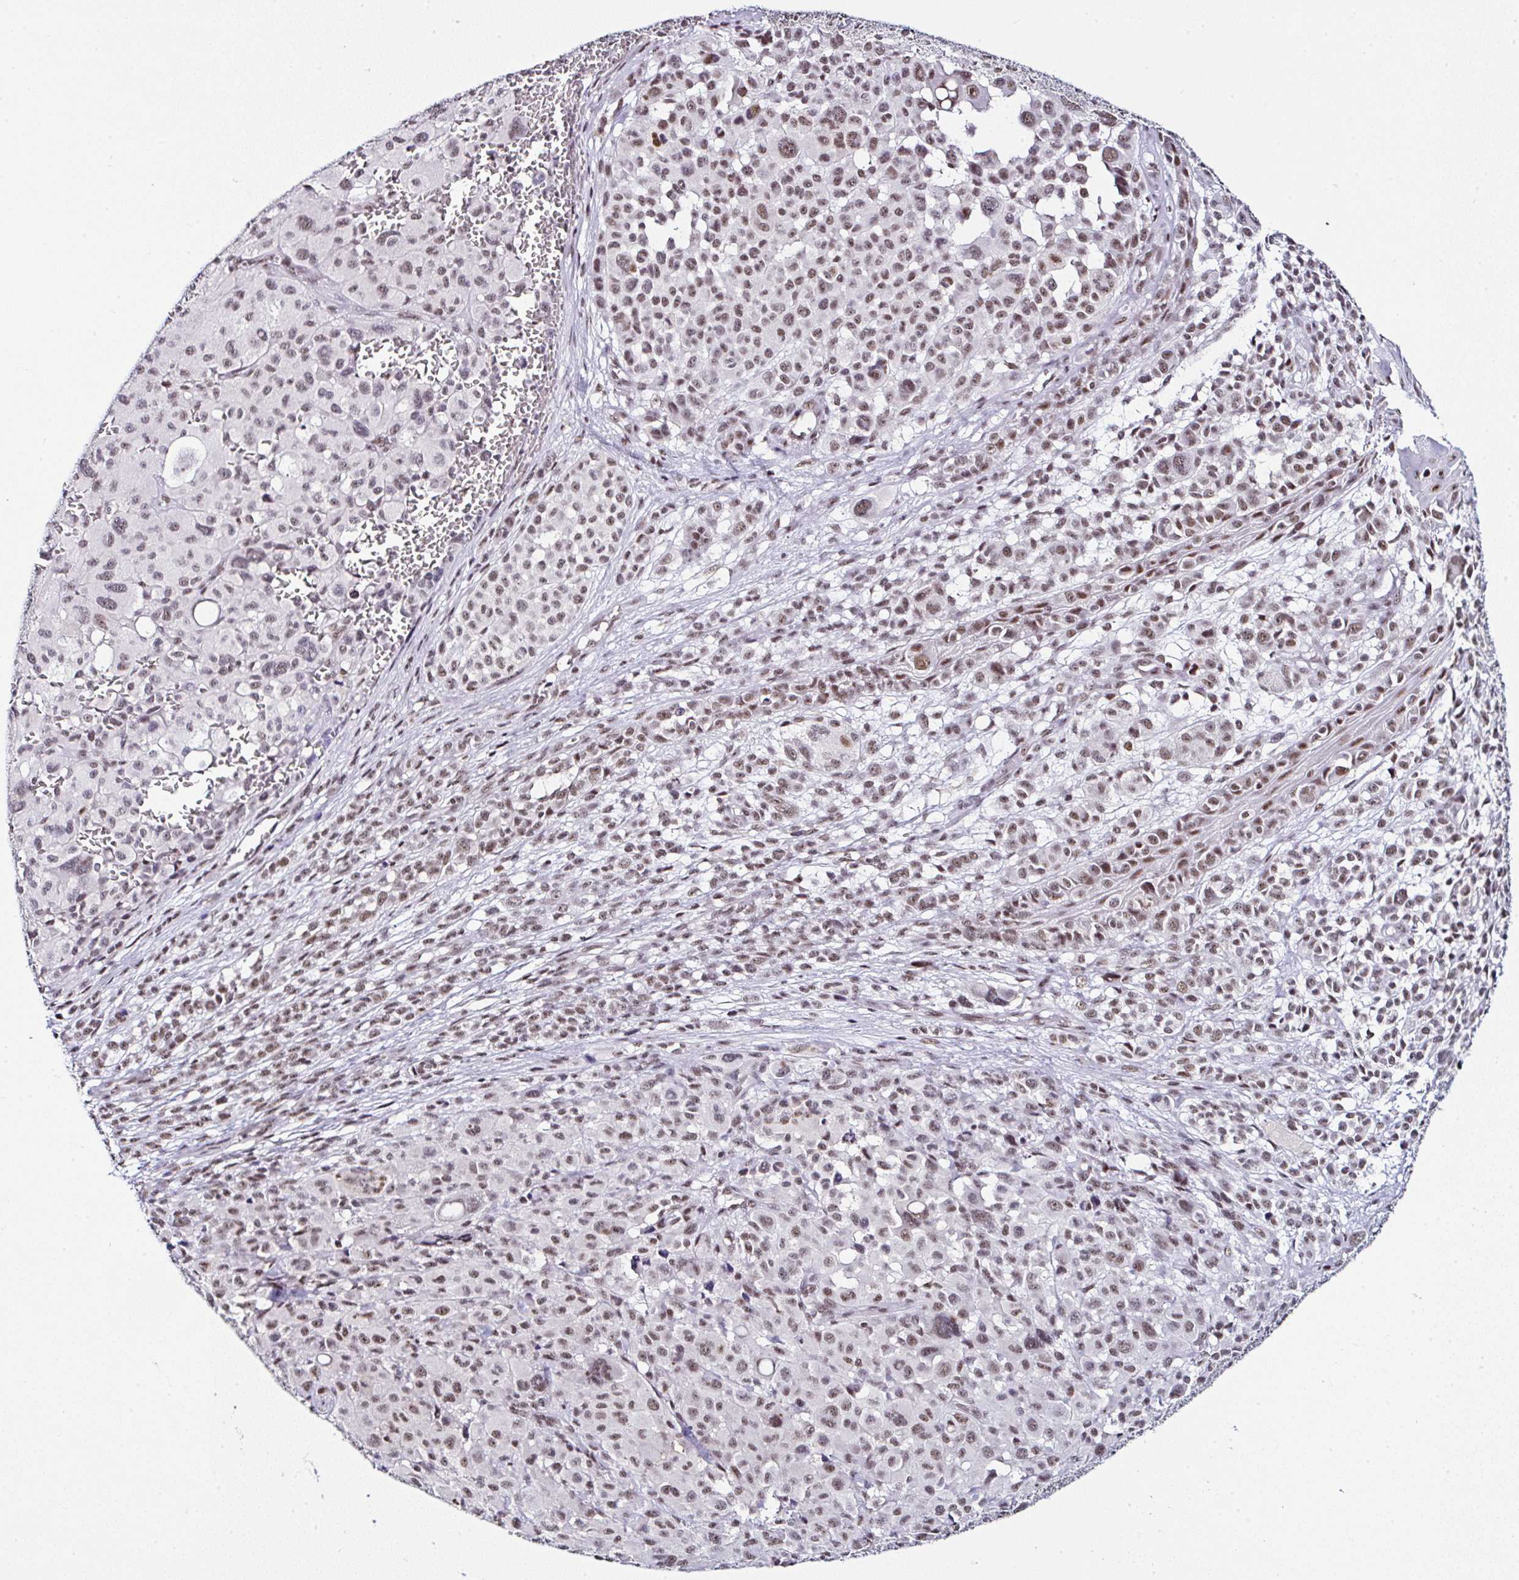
{"staining": {"intensity": "moderate", "quantity": "25%-75%", "location": "nuclear"}, "tissue": "melanoma", "cell_type": "Tumor cells", "image_type": "cancer", "snomed": [{"axis": "morphology", "description": "Malignant melanoma, NOS"}, {"axis": "topography", "description": "Skin"}], "caption": "Melanoma tissue exhibits moderate nuclear expression in about 25%-75% of tumor cells, visualized by immunohistochemistry. The staining was performed using DAB, with brown indicating positive protein expression. Nuclei are stained blue with hematoxylin.", "gene": "PTPN2", "patient": {"sex": "female", "age": 74}}